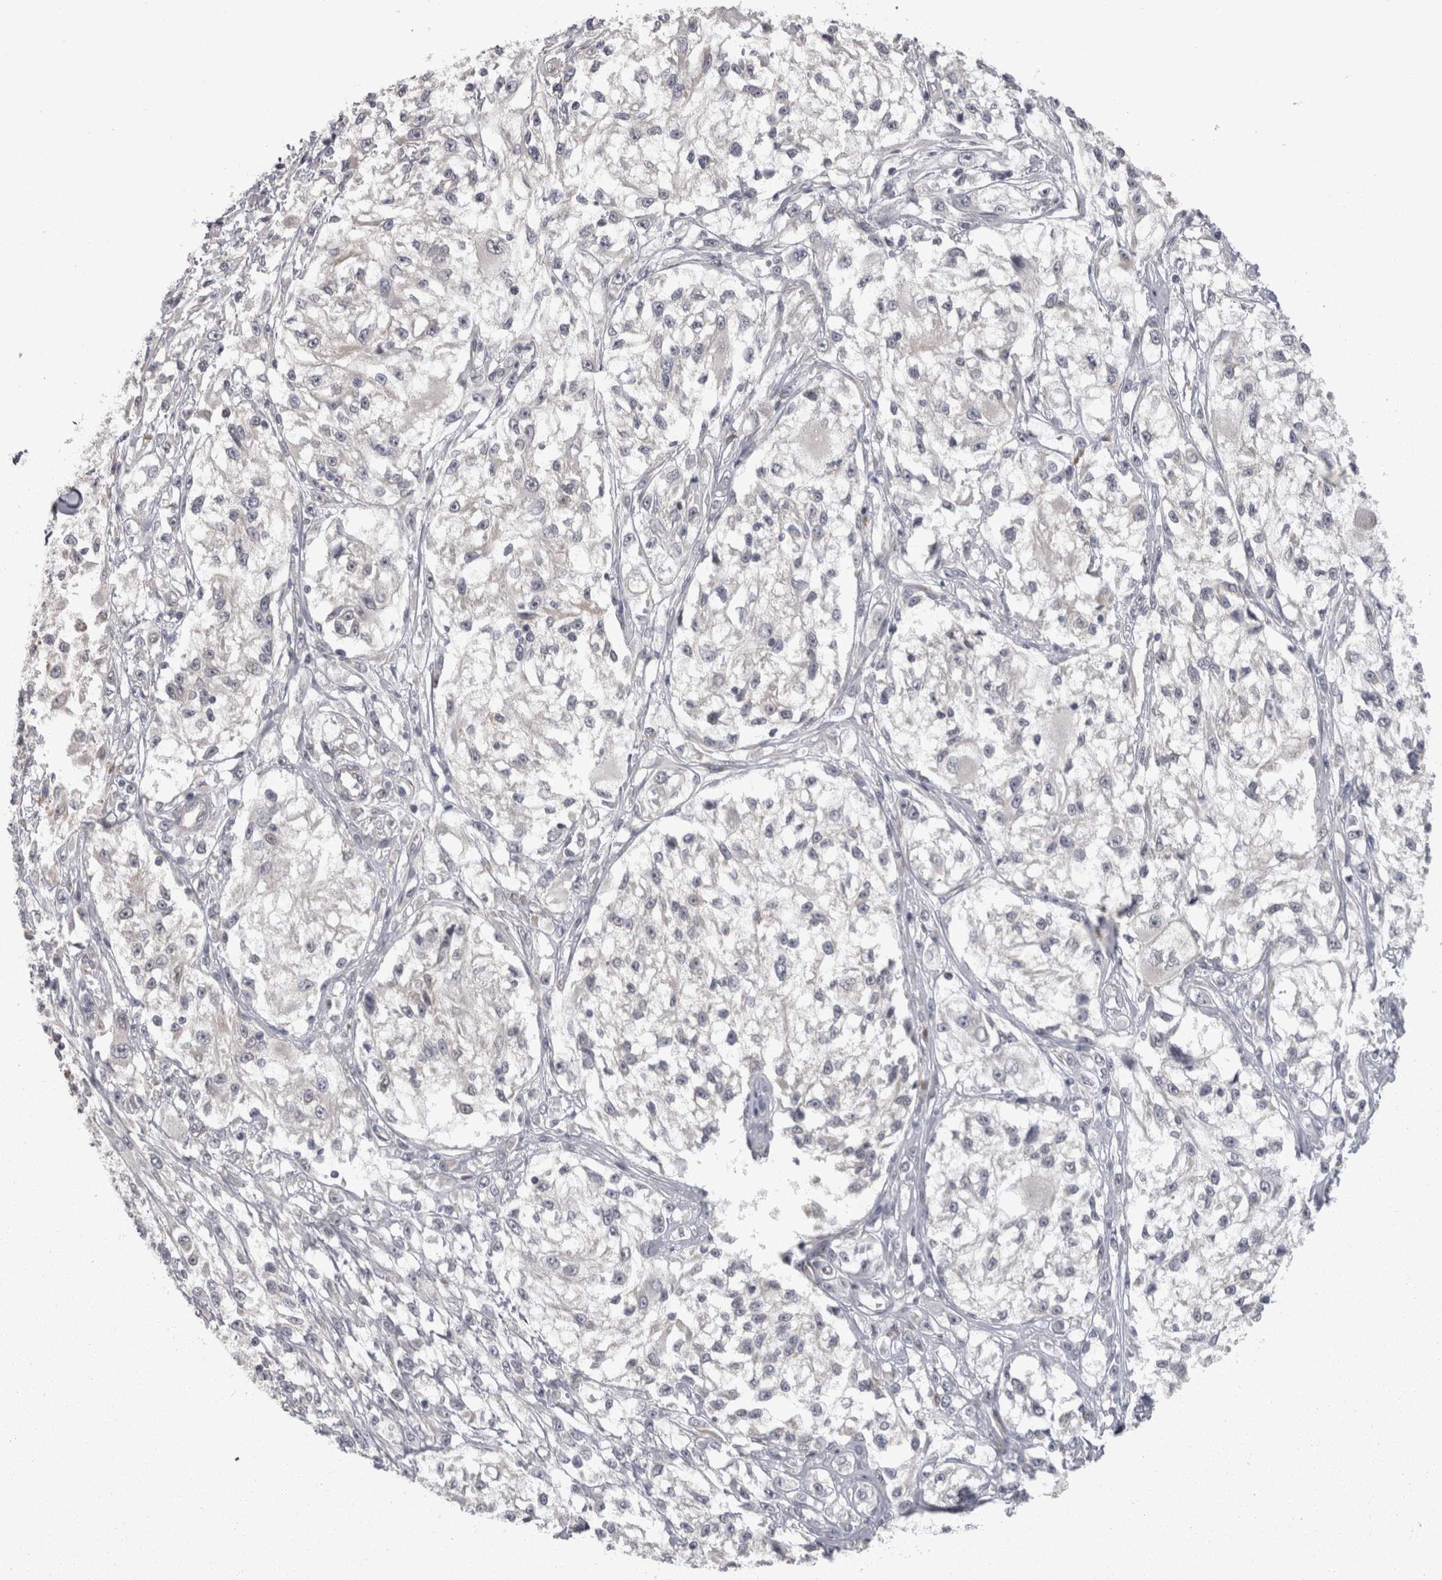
{"staining": {"intensity": "negative", "quantity": "none", "location": "none"}, "tissue": "melanoma", "cell_type": "Tumor cells", "image_type": "cancer", "snomed": [{"axis": "morphology", "description": "Malignant melanoma, NOS"}, {"axis": "topography", "description": "Skin of head"}], "caption": "DAB (3,3'-diaminobenzidine) immunohistochemical staining of human melanoma displays no significant positivity in tumor cells. The staining was performed using DAB (3,3'-diaminobenzidine) to visualize the protein expression in brown, while the nuclei were stained in blue with hematoxylin (Magnification: 20x).", "gene": "RMDN1", "patient": {"sex": "male", "age": 83}}